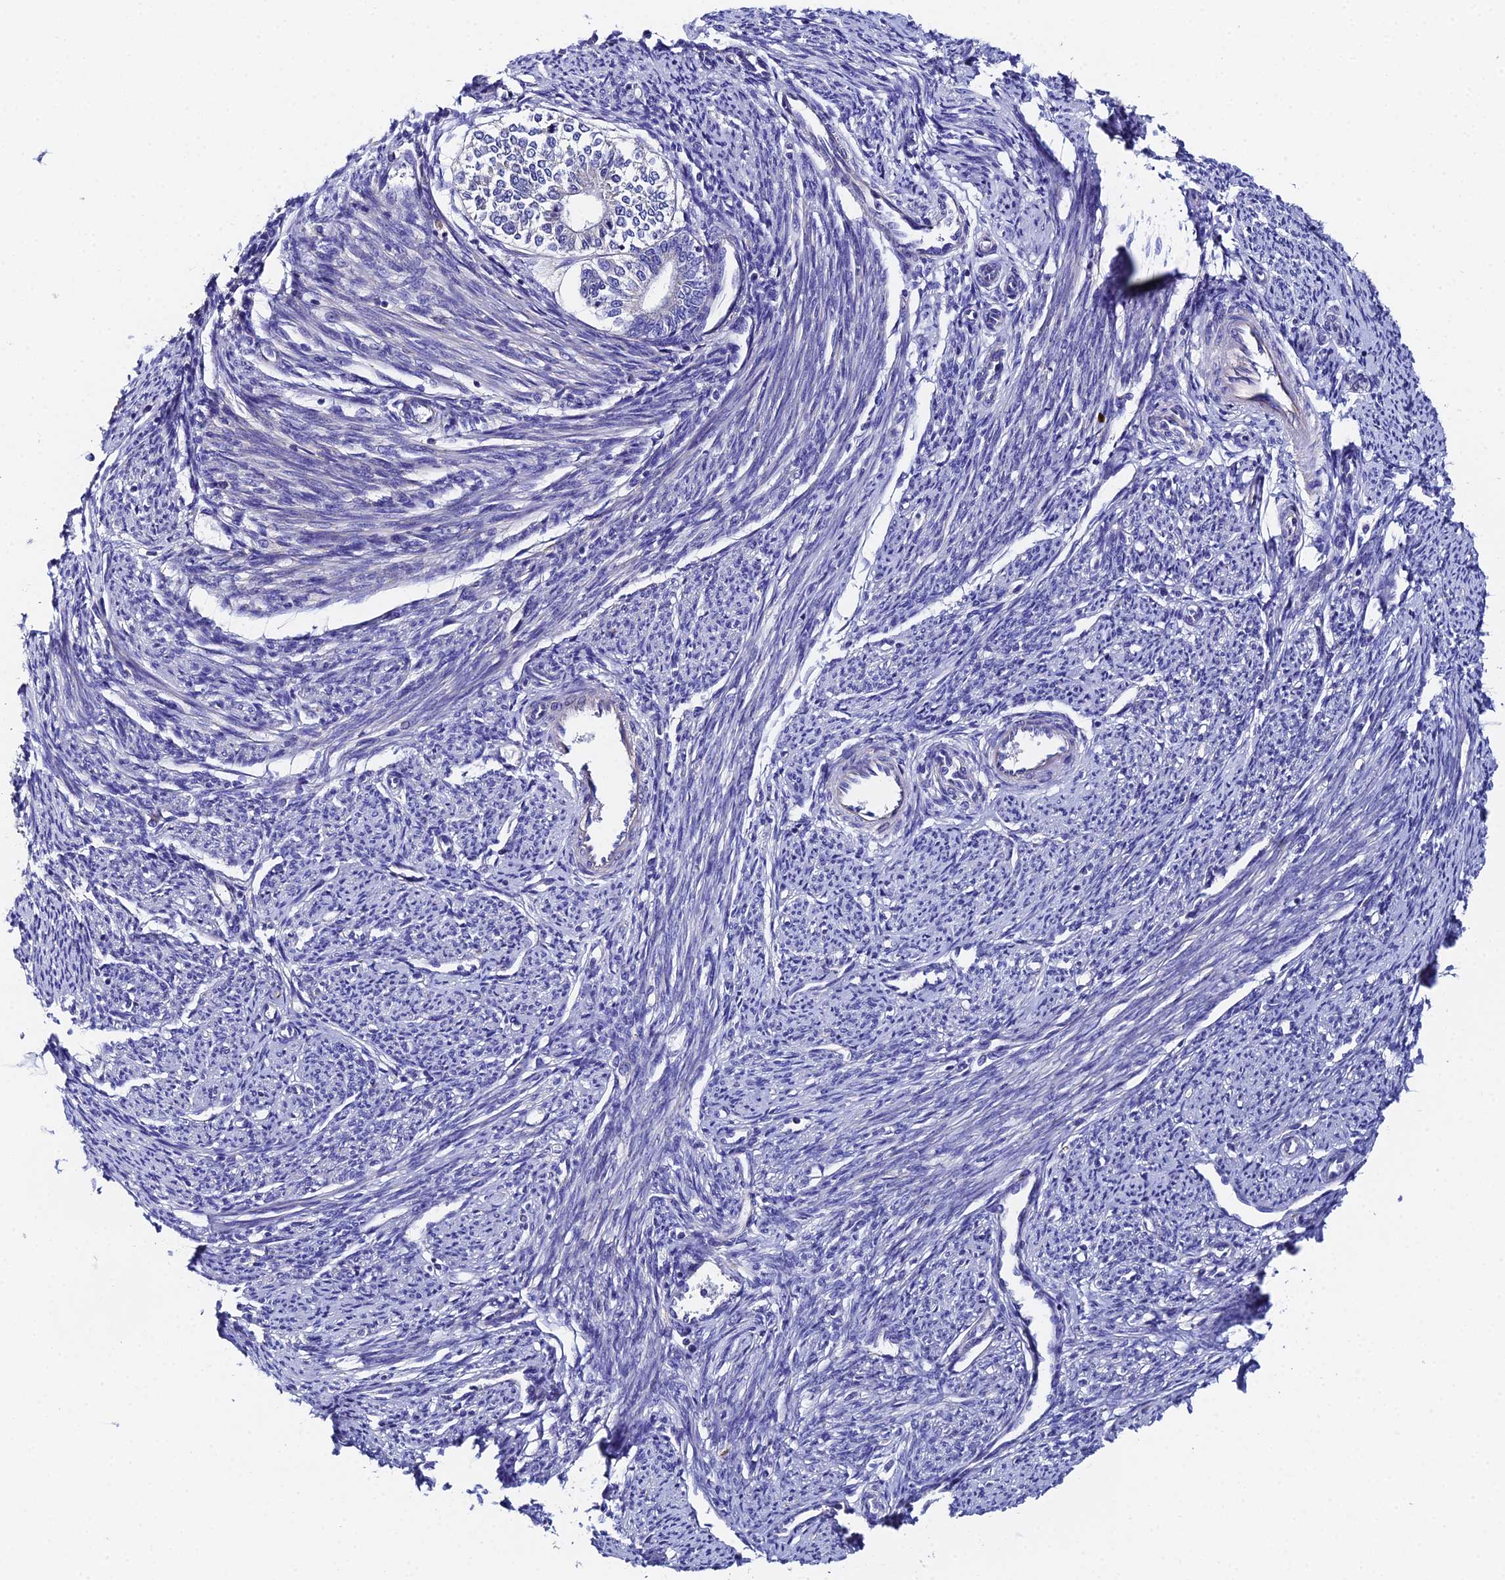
{"staining": {"intensity": "weak", "quantity": "<25%", "location": "cytoplasmic/membranous"}, "tissue": "smooth muscle", "cell_type": "Smooth muscle cells", "image_type": "normal", "snomed": [{"axis": "morphology", "description": "Normal tissue, NOS"}, {"axis": "topography", "description": "Smooth muscle"}, {"axis": "topography", "description": "Uterus"}], "caption": "DAB immunohistochemical staining of benign human smooth muscle displays no significant staining in smooth muscle cells. (DAB (3,3'-diaminobenzidine) immunohistochemistry visualized using brightfield microscopy, high magnification).", "gene": "UBE2L3", "patient": {"sex": "female", "age": 59}}